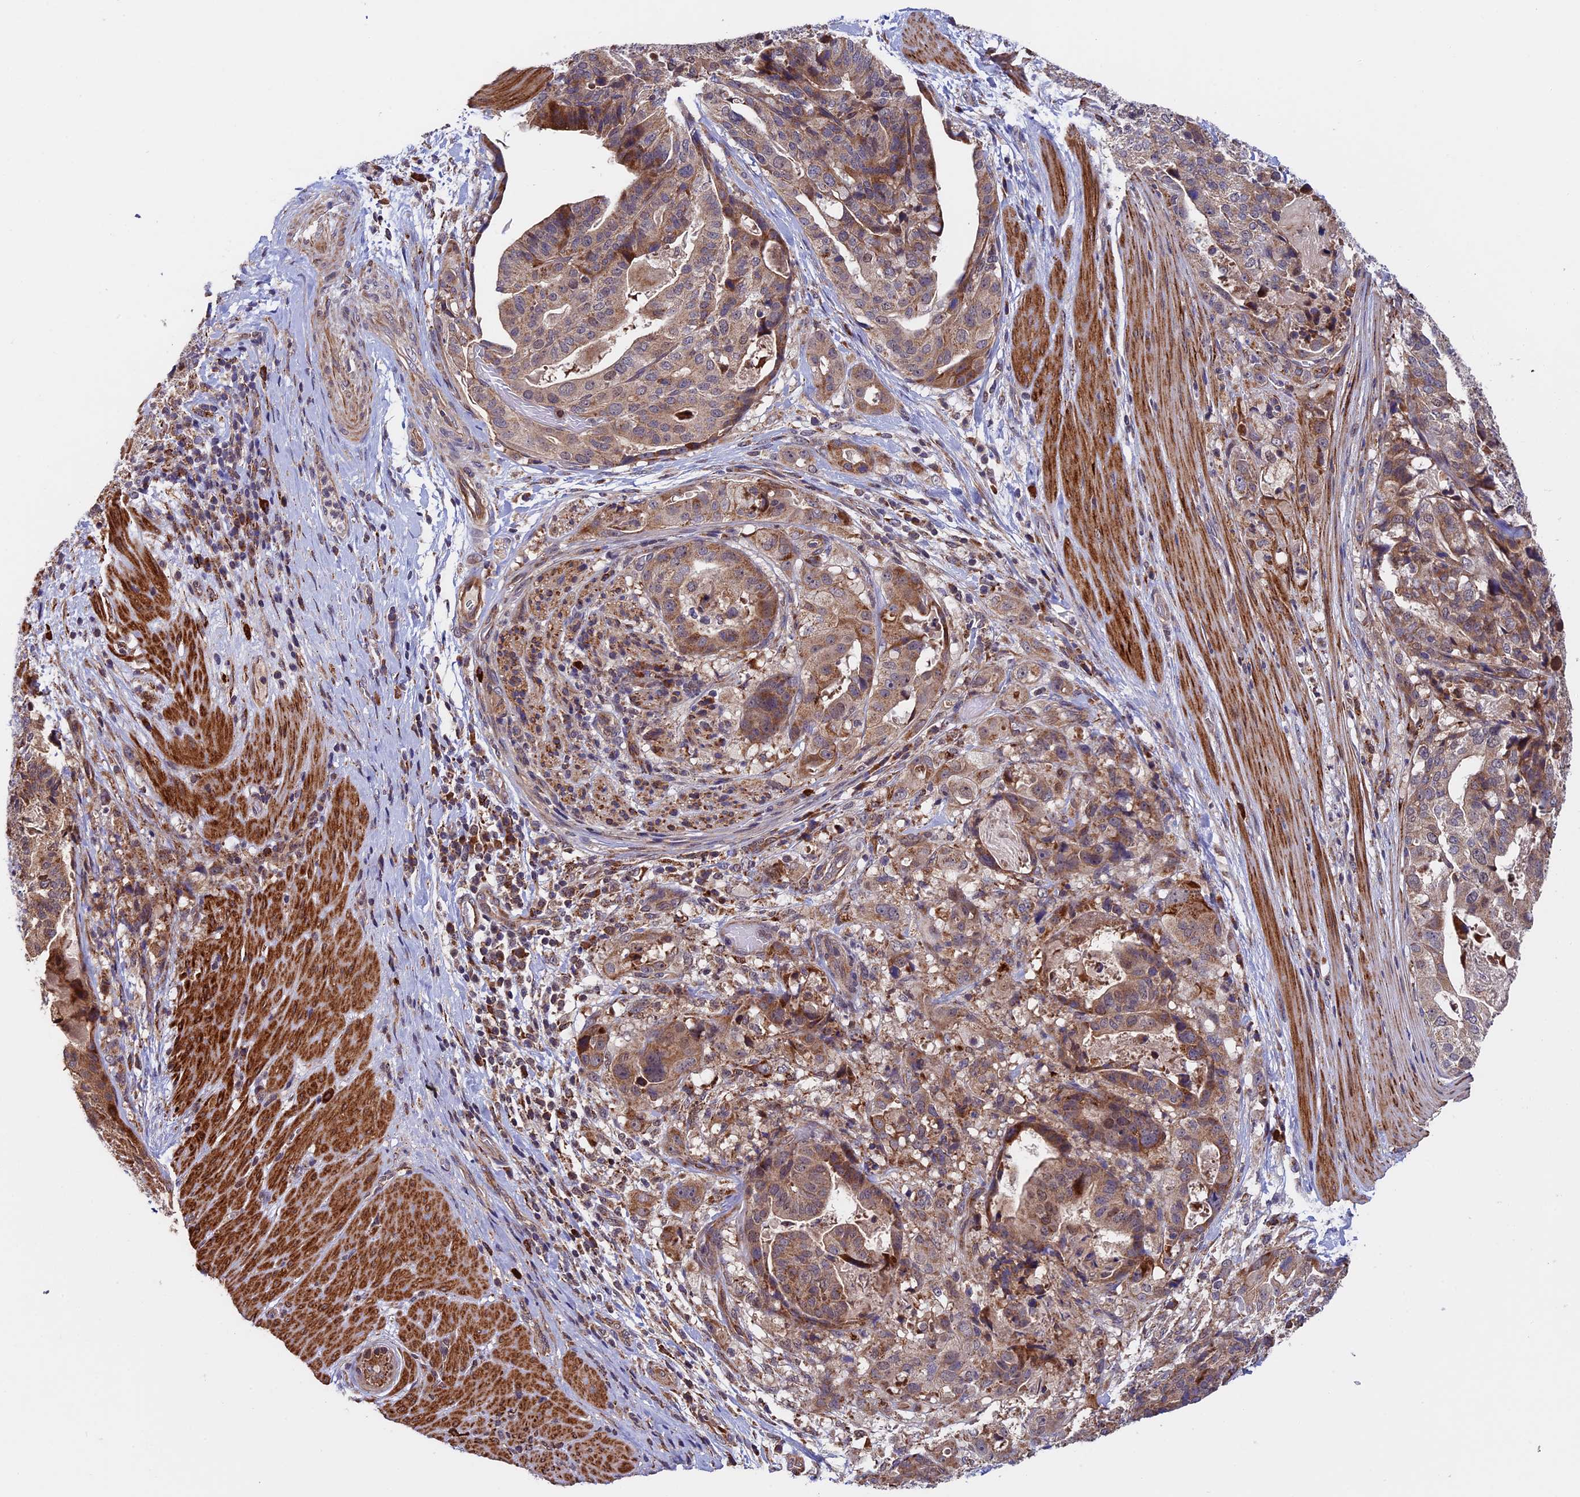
{"staining": {"intensity": "moderate", "quantity": ">75%", "location": "cytoplasmic/membranous"}, "tissue": "stomach cancer", "cell_type": "Tumor cells", "image_type": "cancer", "snomed": [{"axis": "morphology", "description": "Adenocarcinoma, NOS"}, {"axis": "topography", "description": "Stomach"}], "caption": "A medium amount of moderate cytoplasmic/membranous expression is seen in approximately >75% of tumor cells in adenocarcinoma (stomach) tissue.", "gene": "RNF17", "patient": {"sex": "male", "age": 48}}